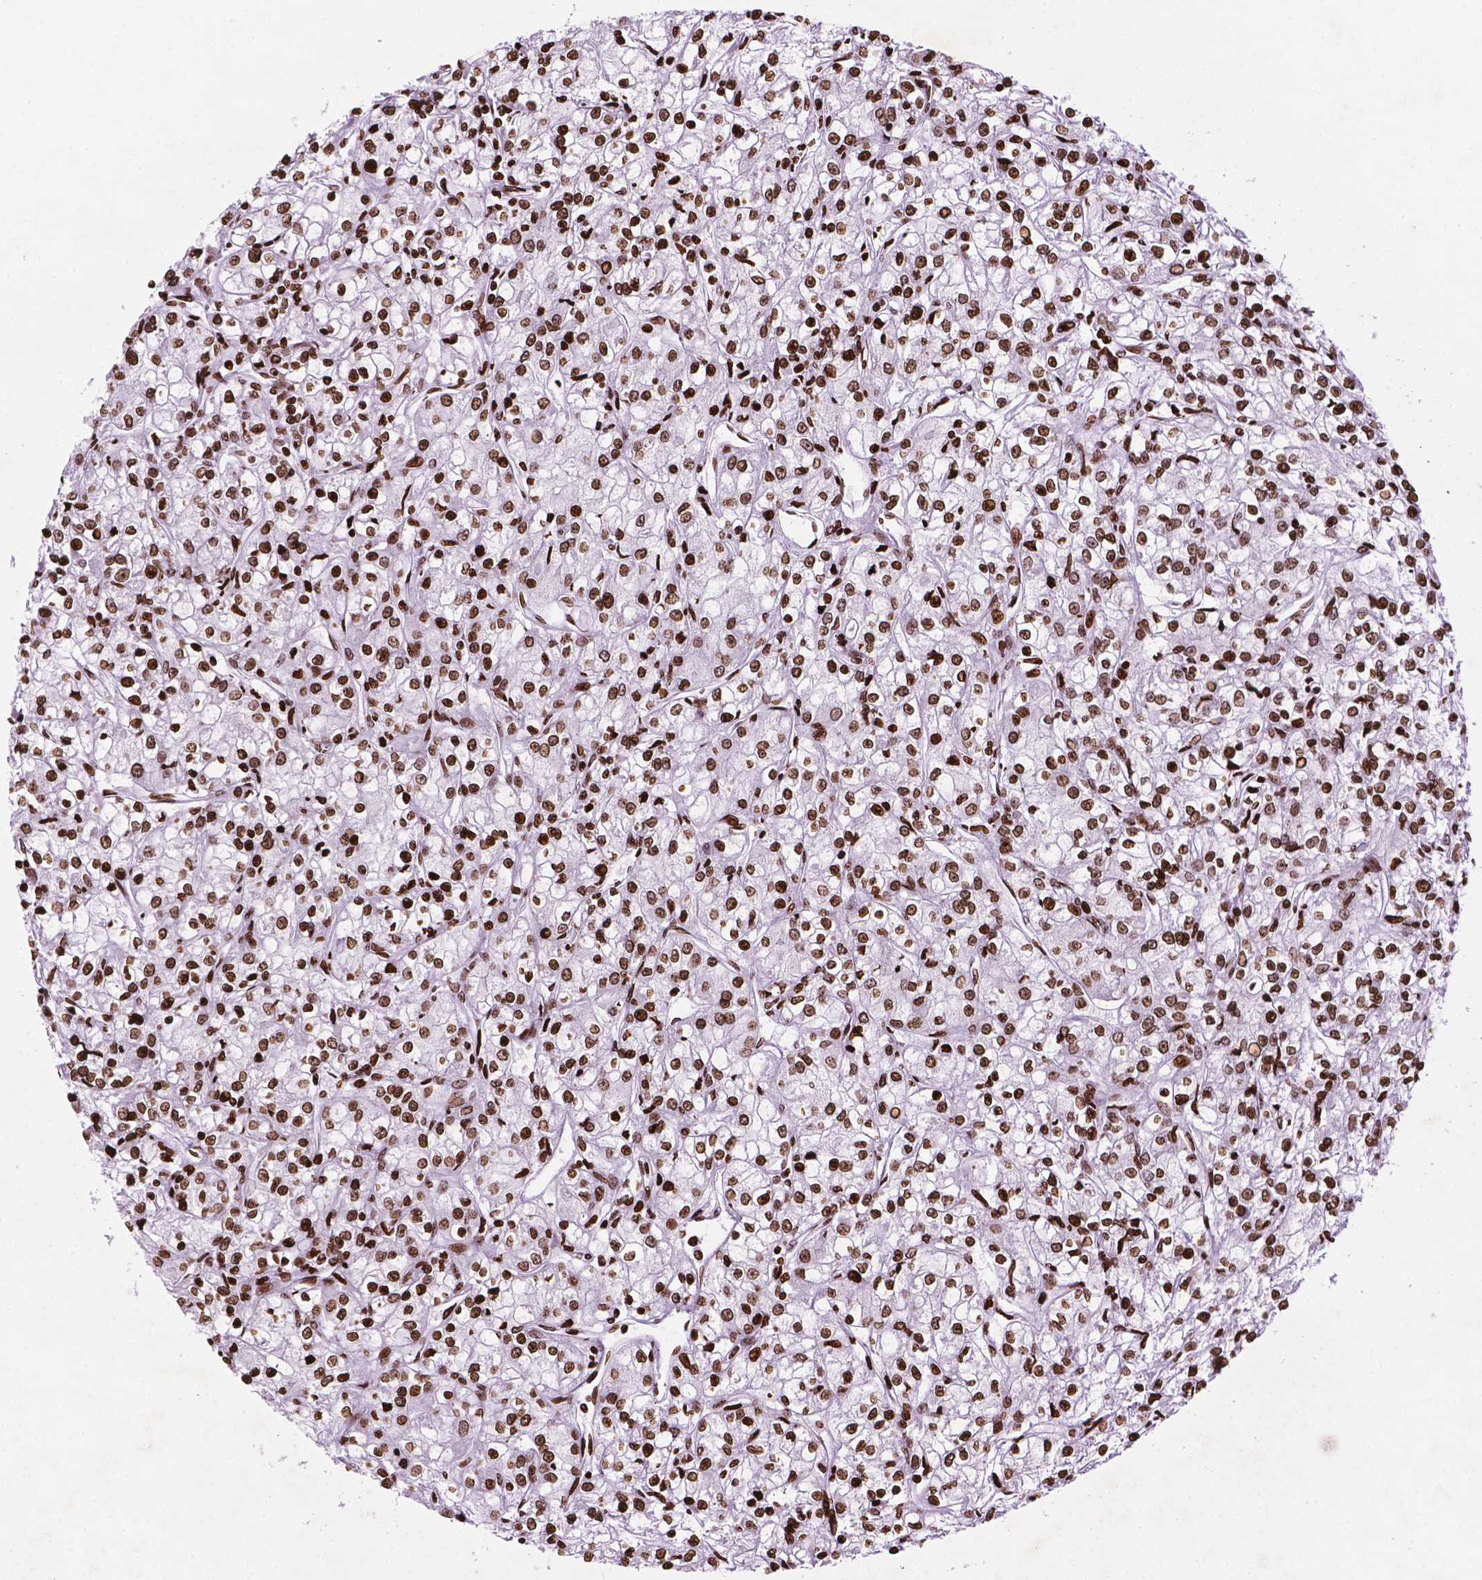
{"staining": {"intensity": "strong", "quantity": ">75%", "location": "nuclear"}, "tissue": "renal cancer", "cell_type": "Tumor cells", "image_type": "cancer", "snomed": [{"axis": "morphology", "description": "Adenocarcinoma, NOS"}, {"axis": "topography", "description": "Kidney"}], "caption": "DAB immunohistochemical staining of human renal adenocarcinoma displays strong nuclear protein expression in approximately >75% of tumor cells. (IHC, brightfield microscopy, high magnification).", "gene": "TMEM250", "patient": {"sex": "female", "age": 59}}